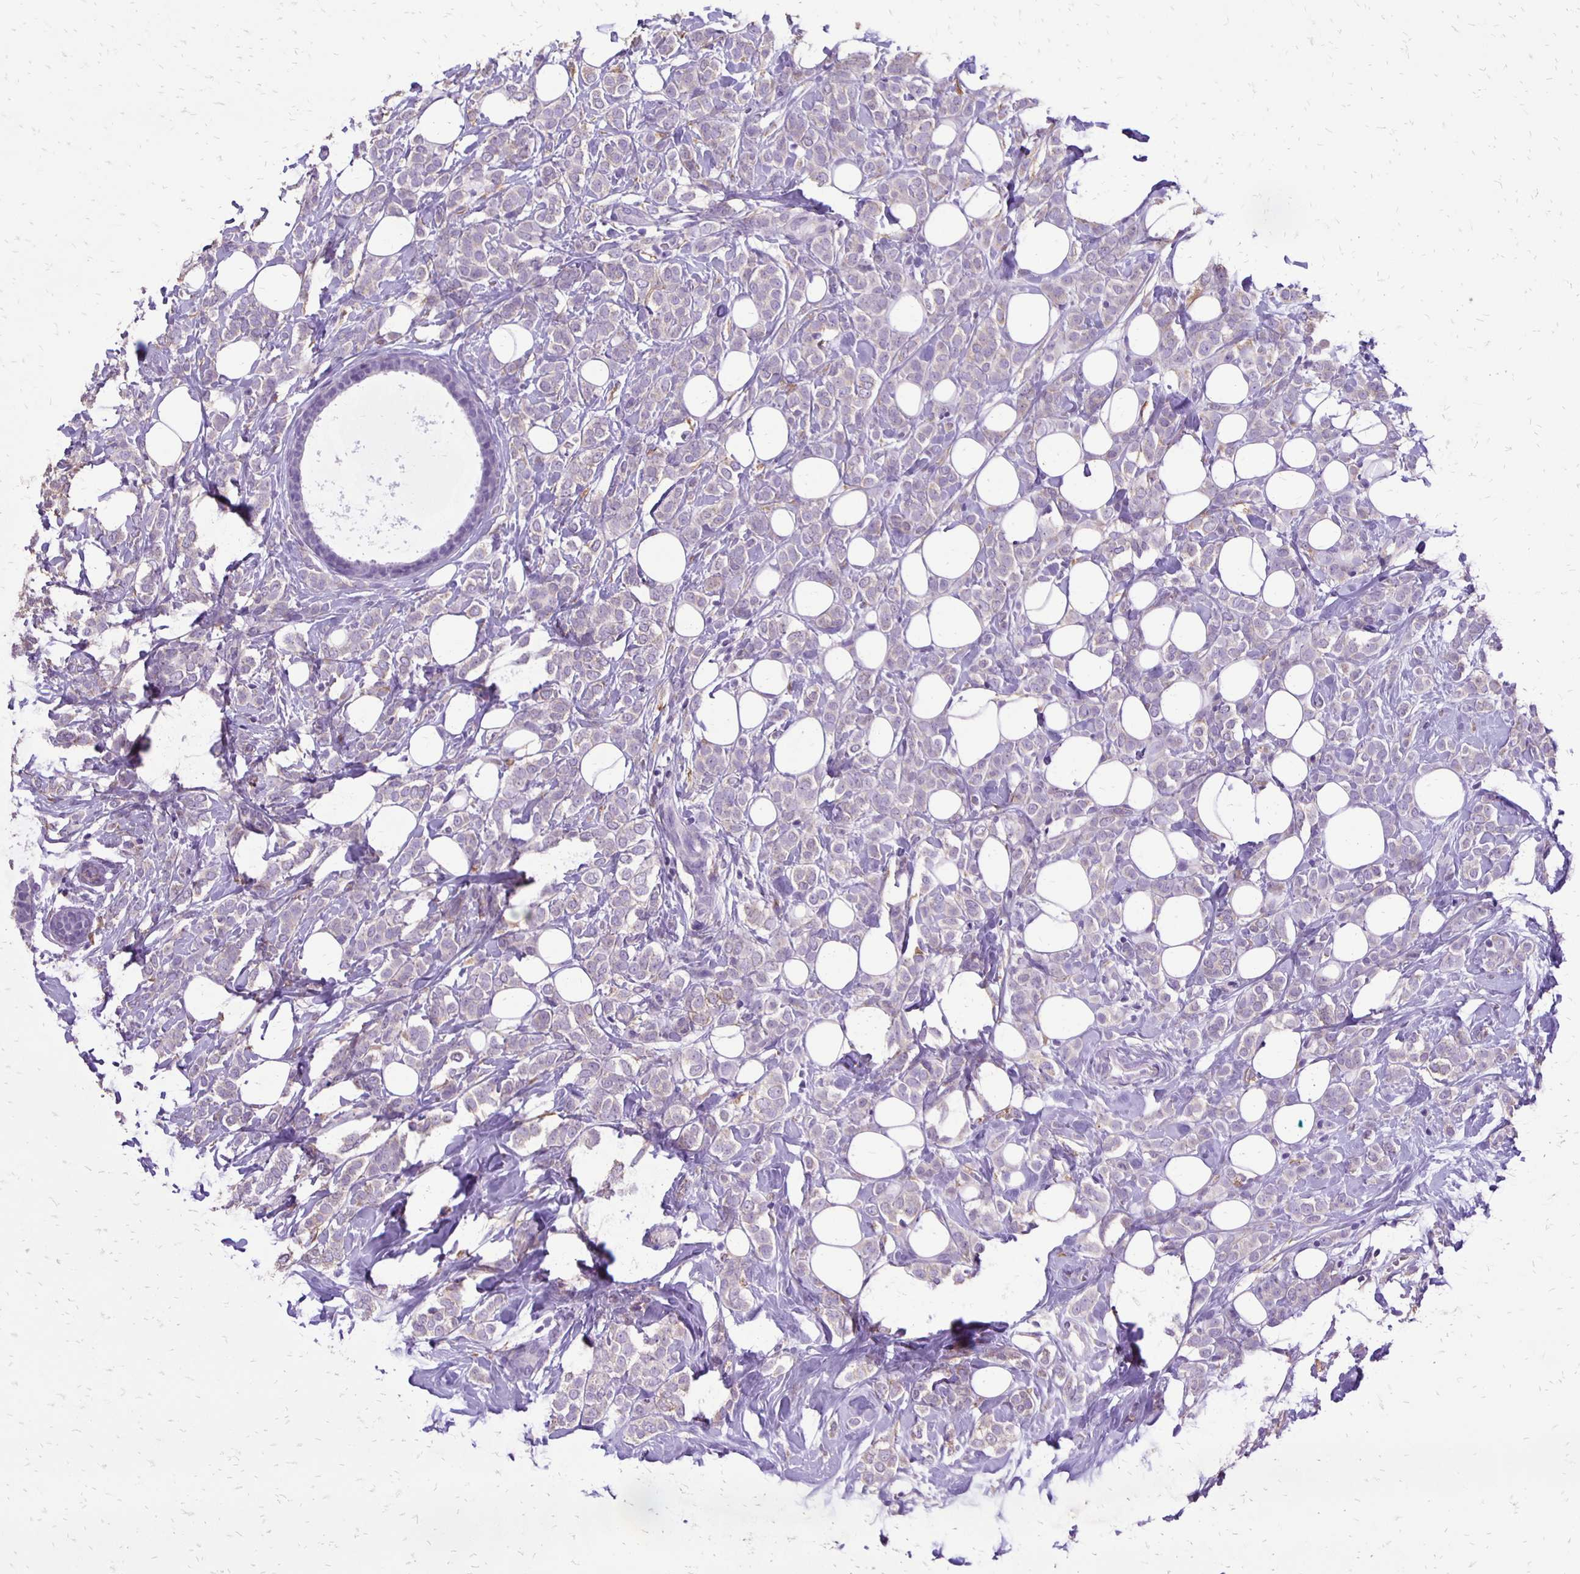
{"staining": {"intensity": "negative", "quantity": "none", "location": "none"}, "tissue": "breast cancer", "cell_type": "Tumor cells", "image_type": "cancer", "snomed": [{"axis": "morphology", "description": "Lobular carcinoma"}, {"axis": "topography", "description": "Breast"}], "caption": "Tumor cells are negative for brown protein staining in breast cancer (lobular carcinoma).", "gene": "ANKRD45", "patient": {"sex": "female", "age": 49}}